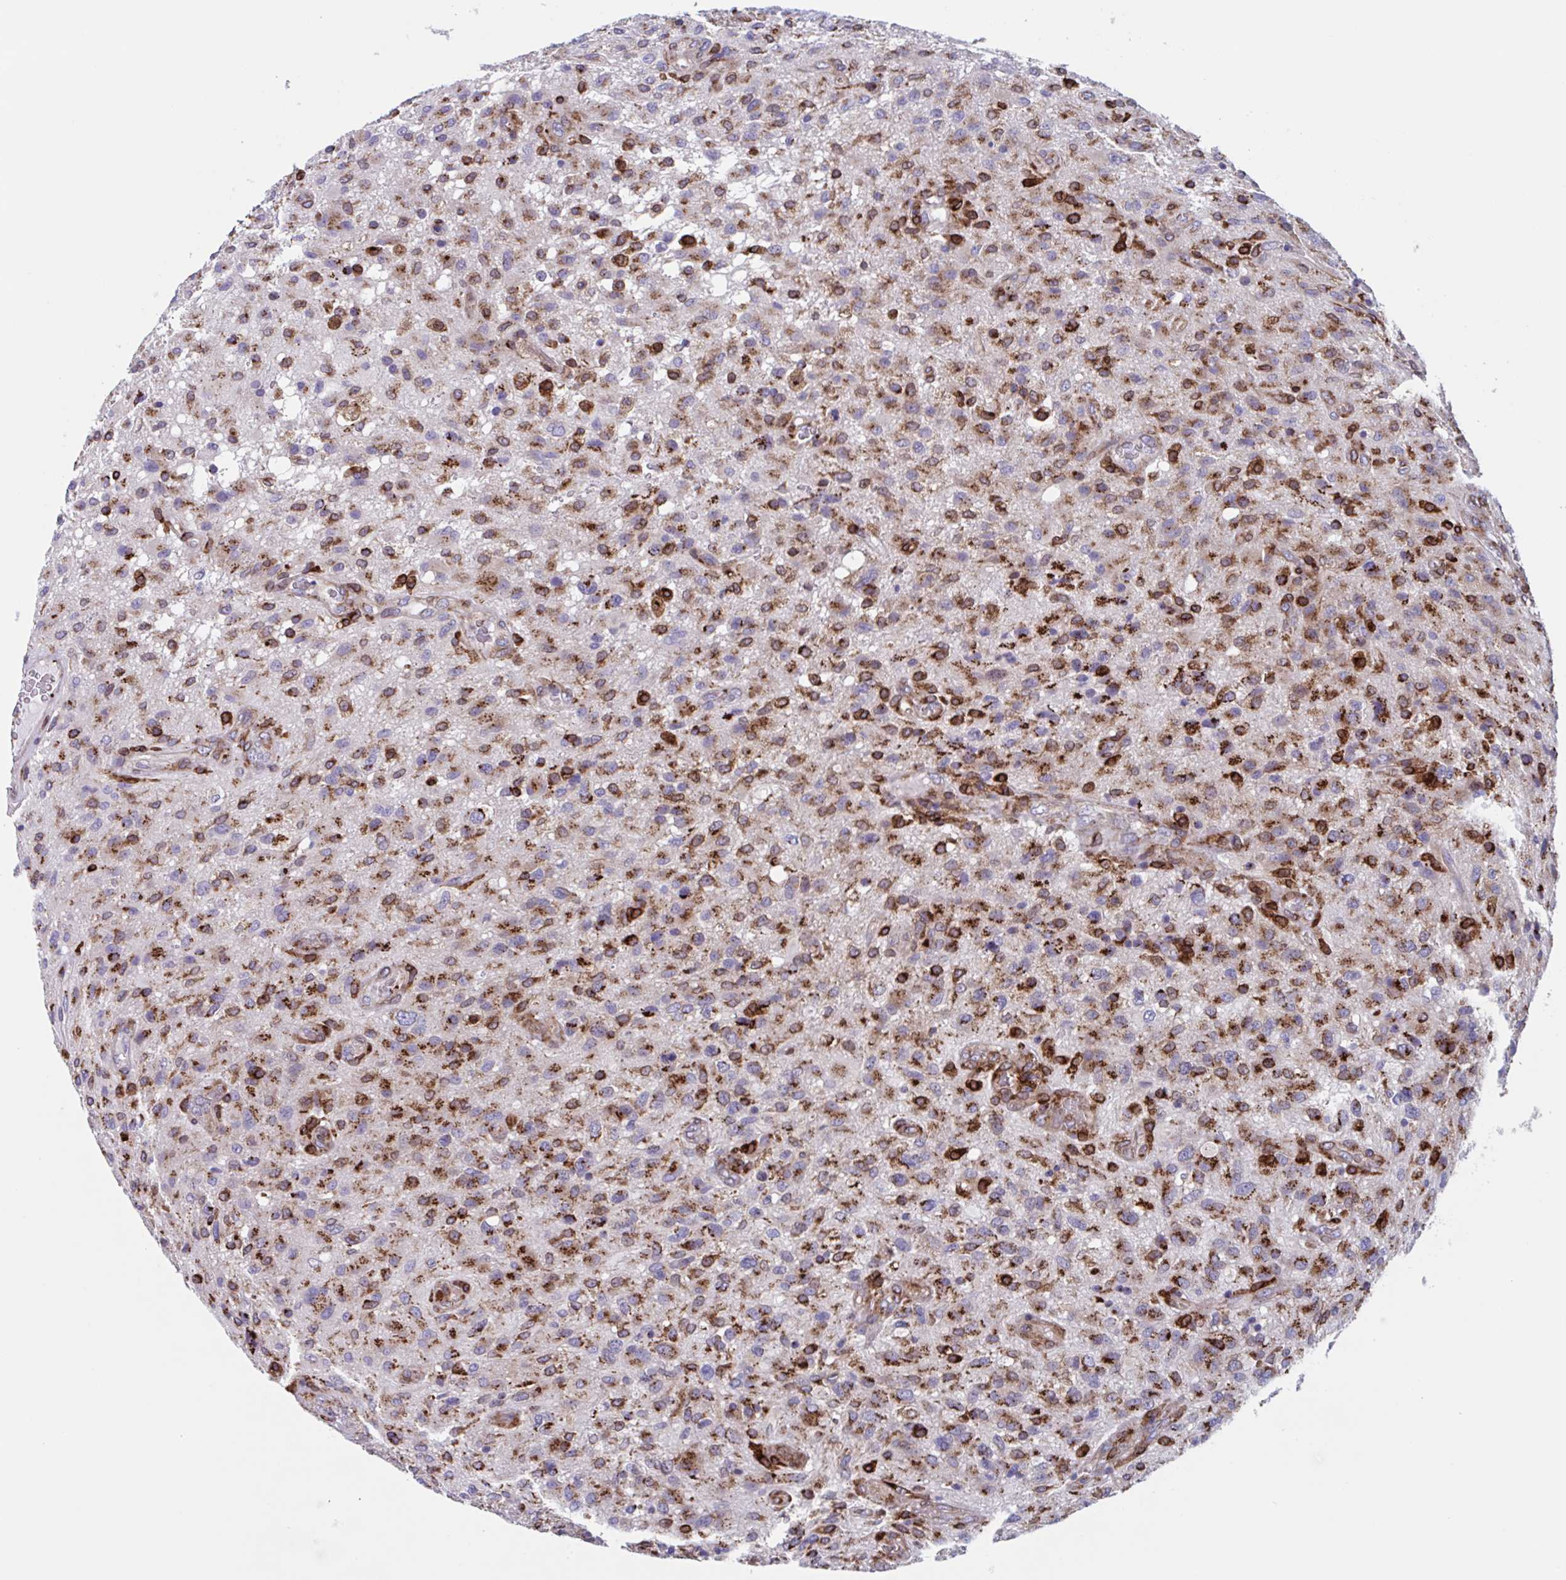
{"staining": {"intensity": "moderate", "quantity": ">75%", "location": "cytoplasmic/membranous"}, "tissue": "glioma", "cell_type": "Tumor cells", "image_type": "cancer", "snomed": [{"axis": "morphology", "description": "Glioma, malignant, High grade"}, {"axis": "topography", "description": "Brain"}], "caption": "Moderate cytoplasmic/membranous protein positivity is seen in approximately >75% of tumor cells in glioma.", "gene": "RFK", "patient": {"sex": "male", "age": 53}}